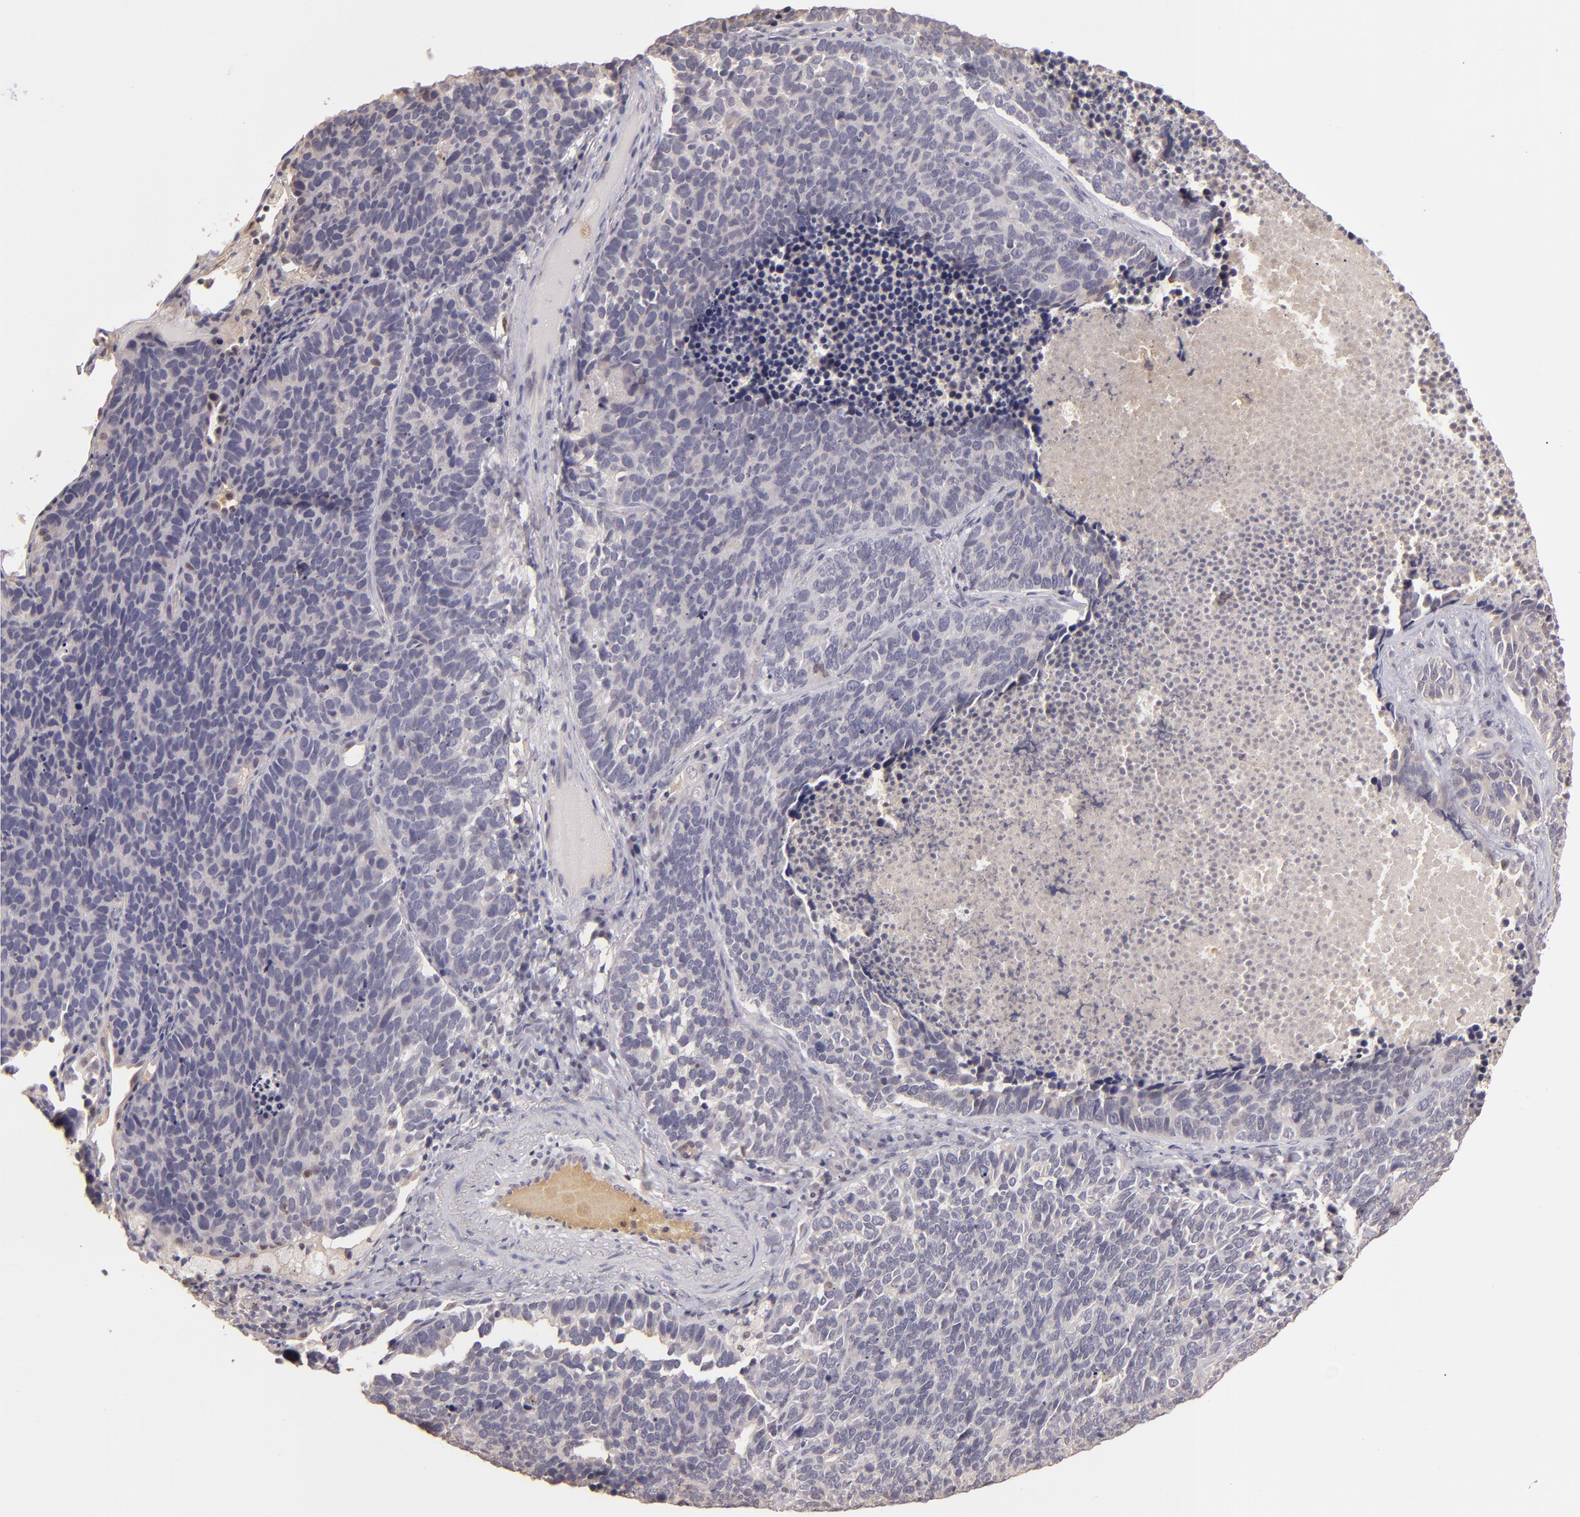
{"staining": {"intensity": "weak", "quantity": ">75%", "location": "cytoplasmic/membranous"}, "tissue": "lung cancer", "cell_type": "Tumor cells", "image_type": "cancer", "snomed": [{"axis": "morphology", "description": "Neoplasm, malignant, NOS"}, {"axis": "topography", "description": "Lung"}], "caption": "Human lung cancer stained with a brown dye reveals weak cytoplasmic/membranous positive positivity in about >75% of tumor cells.", "gene": "LRG1", "patient": {"sex": "female", "age": 75}}